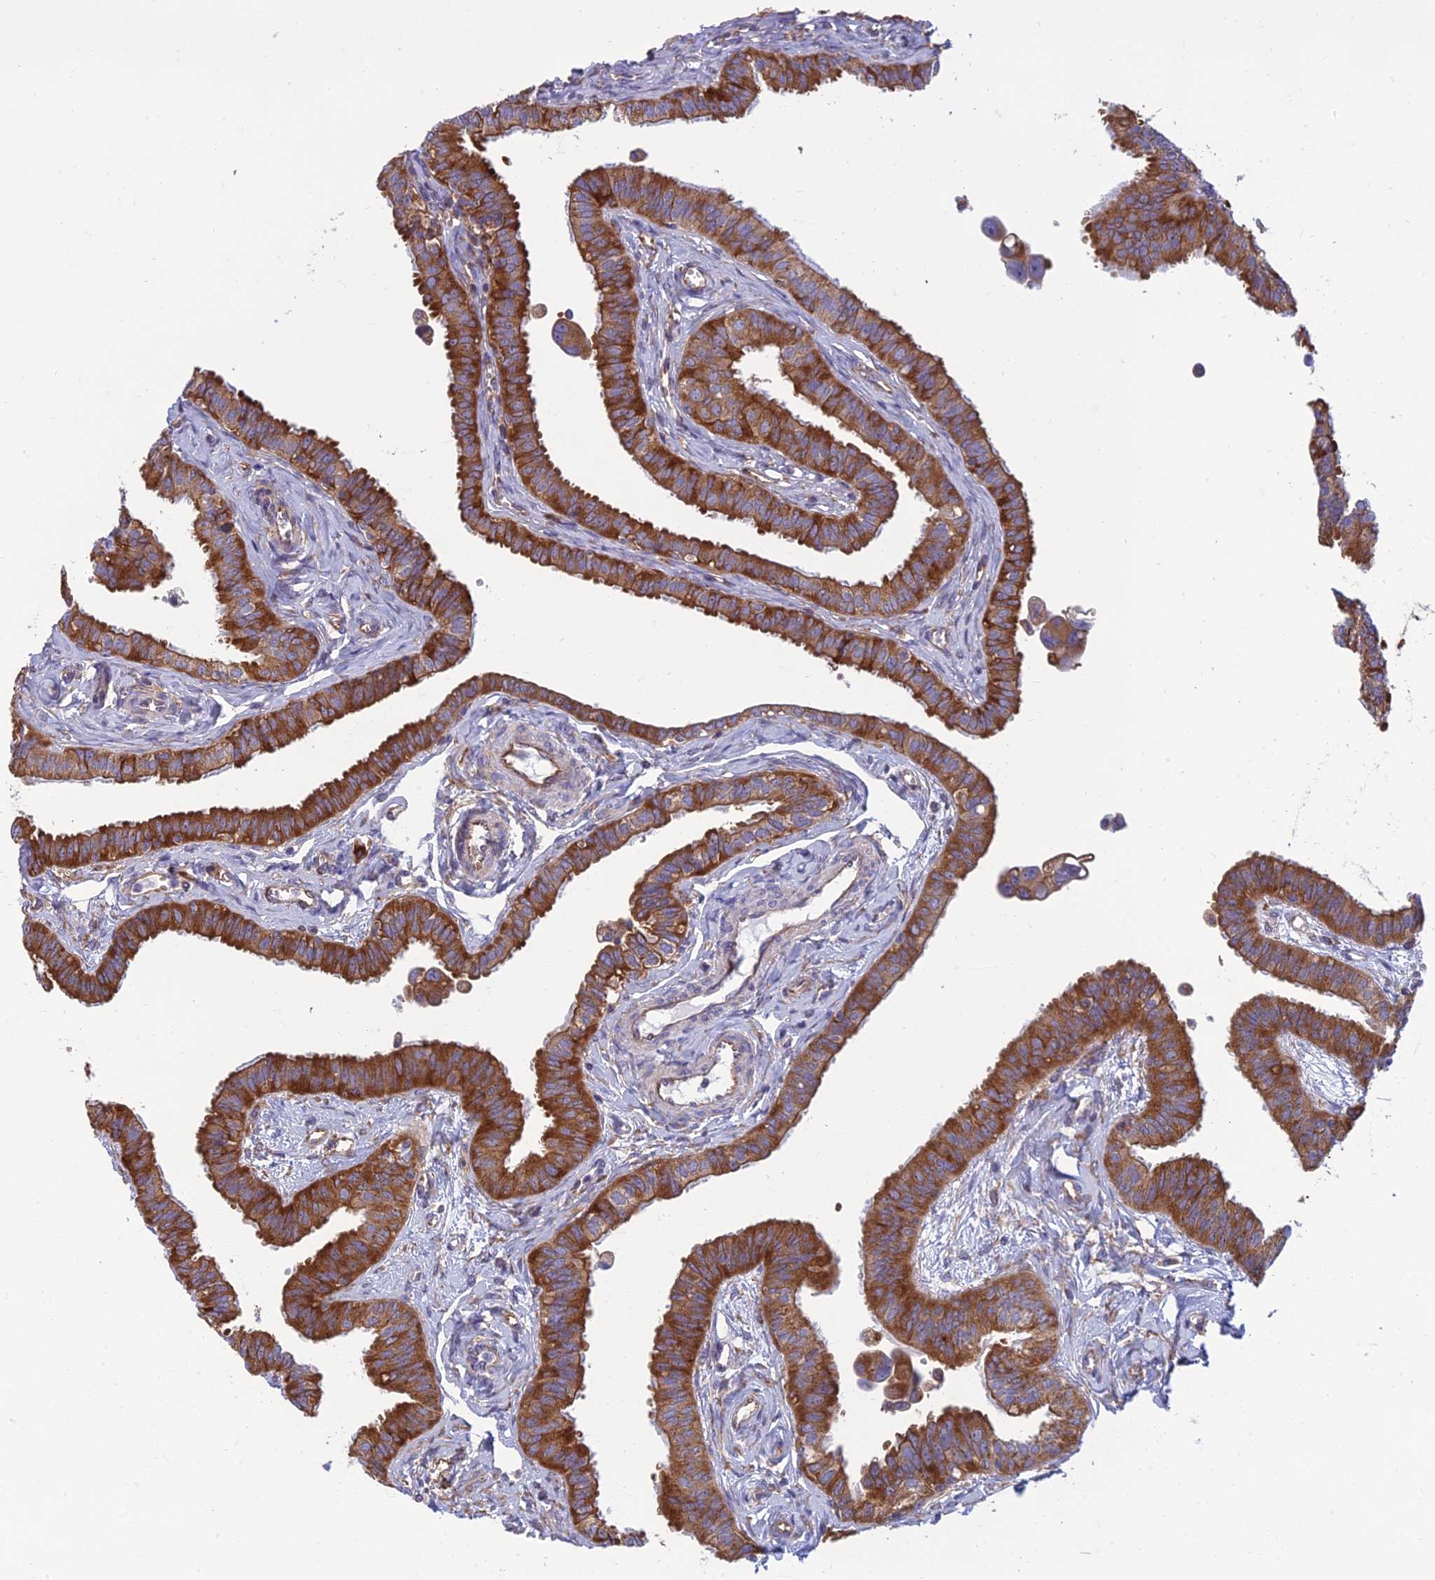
{"staining": {"intensity": "strong", "quantity": ">75%", "location": "cytoplasmic/membranous"}, "tissue": "fallopian tube", "cell_type": "Glandular cells", "image_type": "normal", "snomed": [{"axis": "morphology", "description": "Normal tissue, NOS"}, {"axis": "morphology", "description": "Carcinoma, NOS"}, {"axis": "topography", "description": "Fallopian tube"}, {"axis": "topography", "description": "Ovary"}], "caption": "The immunohistochemical stain shows strong cytoplasmic/membranous staining in glandular cells of normal fallopian tube. Using DAB (brown) and hematoxylin (blue) stains, captured at high magnification using brightfield microscopy.", "gene": "RPL17", "patient": {"sex": "female", "age": 59}}